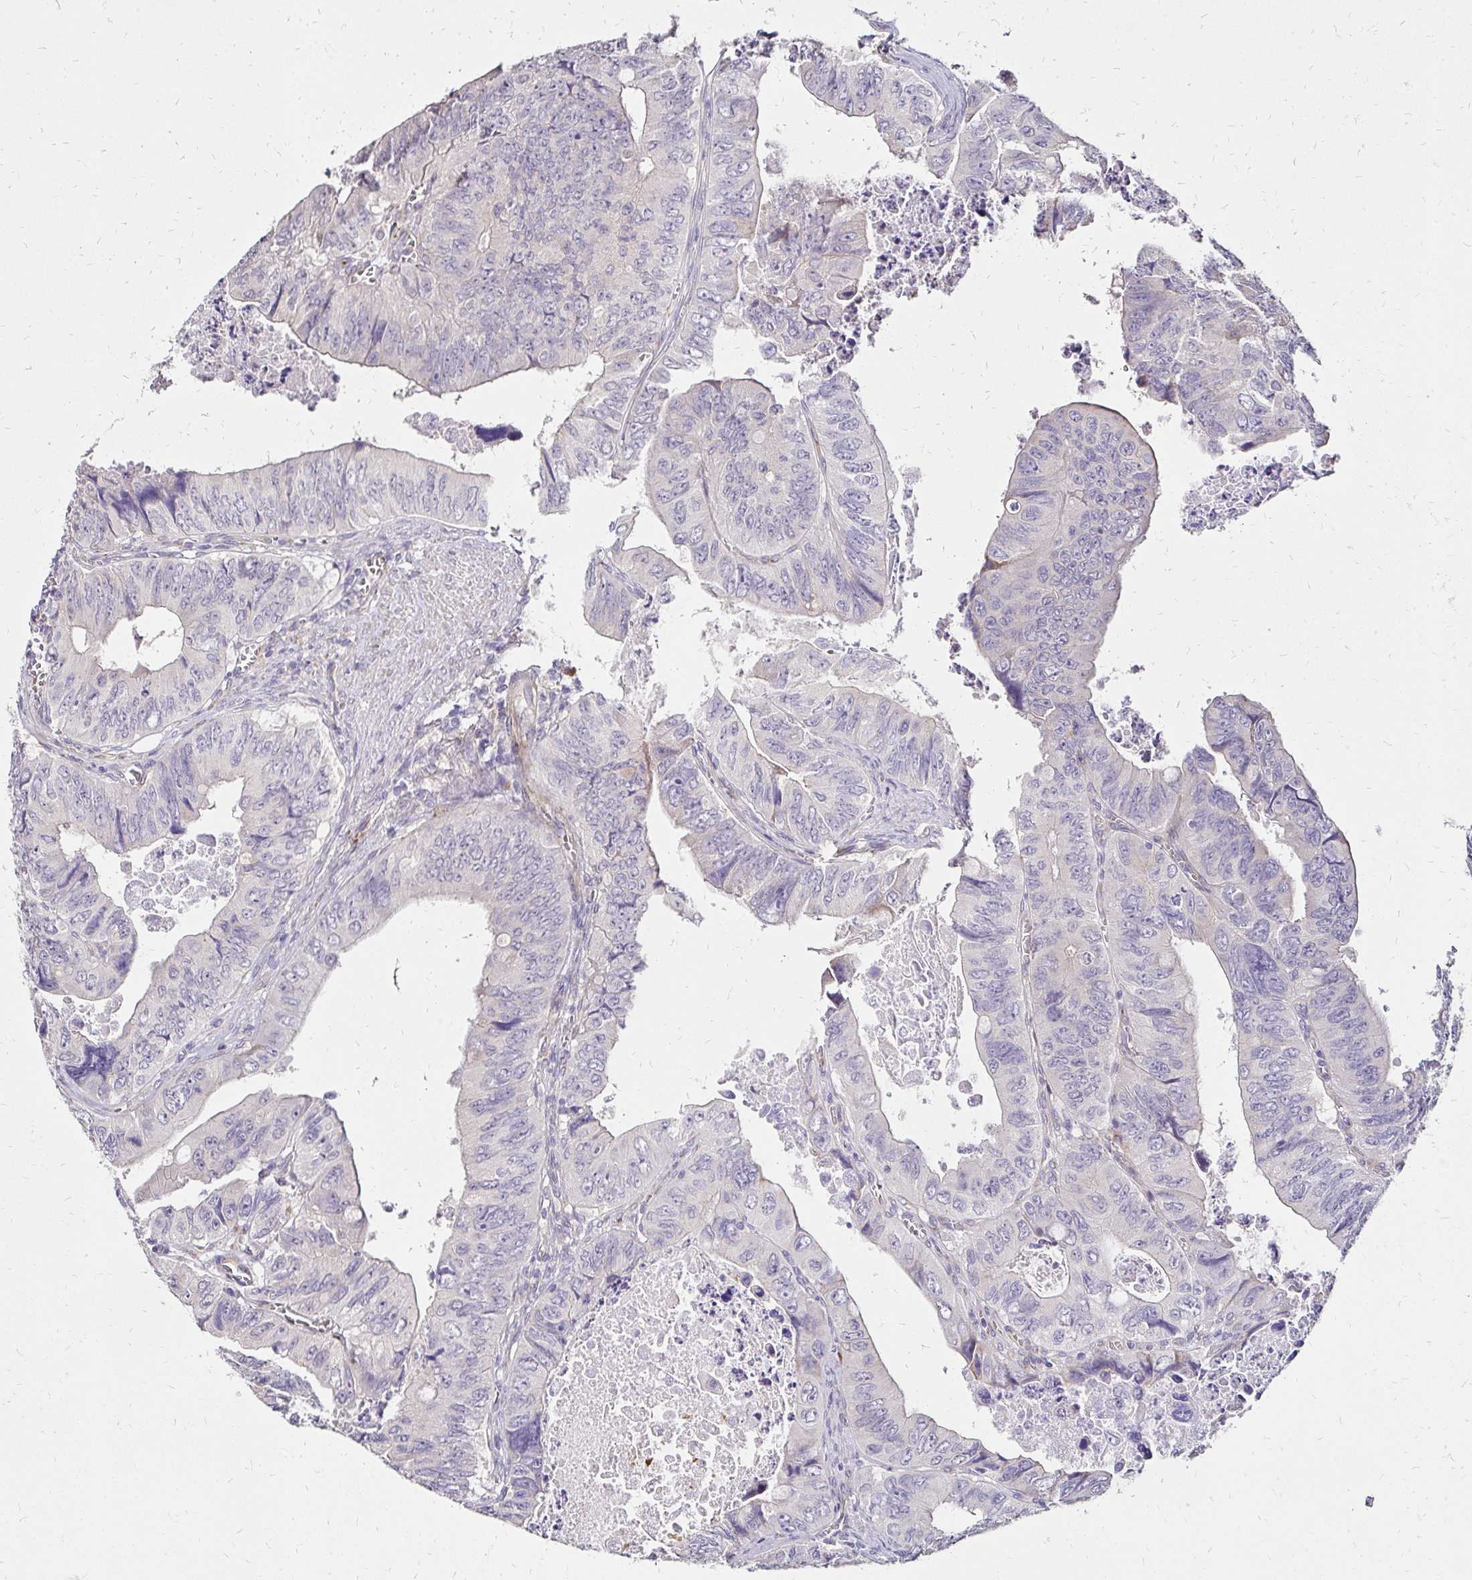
{"staining": {"intensity": "negative", "quantity": "none", "location": "none"}, "tissue": "colorectal cancer", "cell_type": "Tumor cells", "image_type": "cancer", "snomed": [{"axis": "morphology", "description": "Adenocarcinoma, NOS"}, {"axis": "topography", "description": "Colon"}], "caption": "High power microscopy histopathology image of an IHC photomicrograph of colorectal cancer, revealing no significant positivity in tumor cells.", "gene": "PRIMA1", "patient": {"sex": "female", "age": 84}}